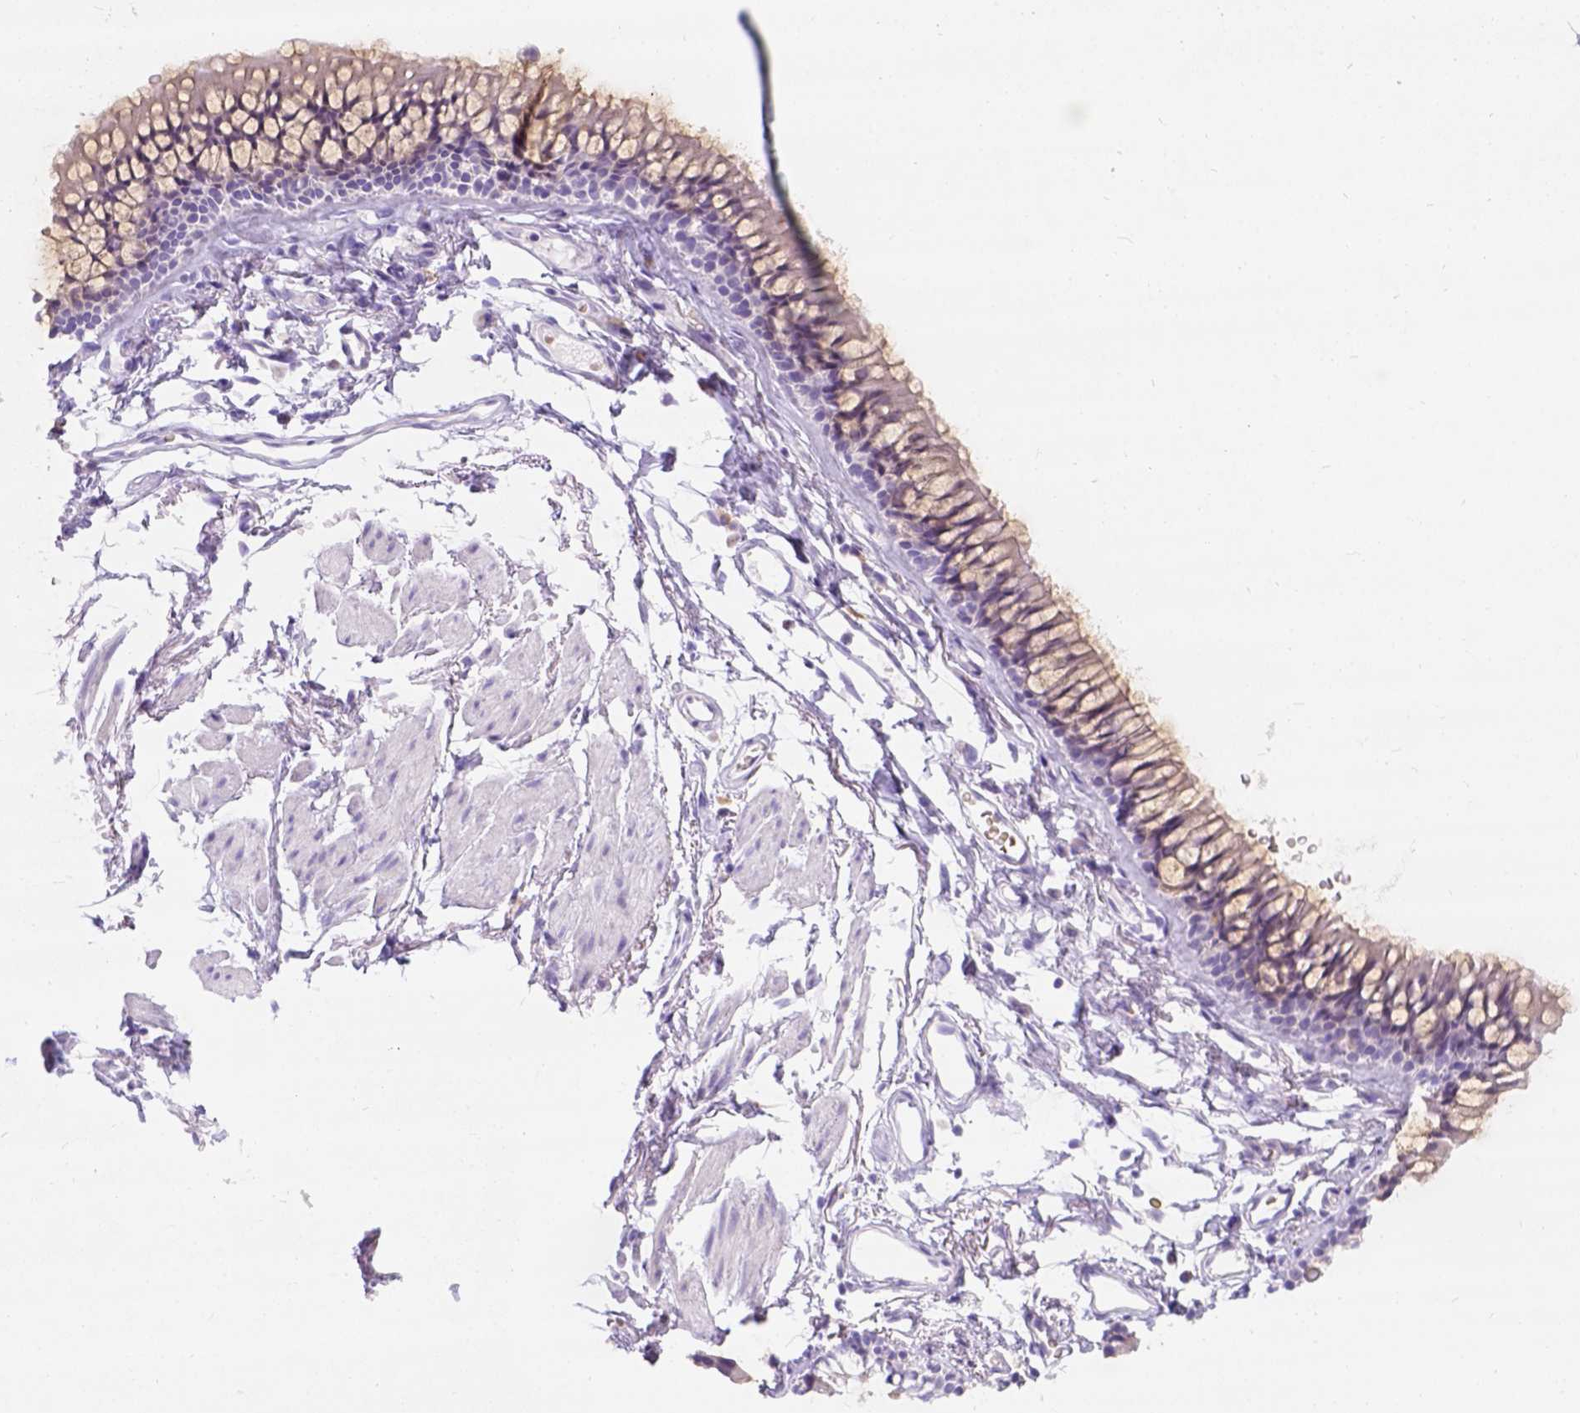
{"staining": {"intensity": "negative", "quantity": "none", "location": "none"}, "tissue": "soft tissue", "cell_type": "Fibroblasts", "image_type": "normal", "snomed": [{"axis": "morphology", "description": "Normal tissue, NOS"}, {"axis": "topography", "description": "Cartilage tissue"}, {"axis": "topography", "description": "Bronchus"}], "caption": "A photomicrograph of soft tissue stained for a protein shows no brown staining in fibroblasts. (DAB (3,3'-diaminobenzidine) immunohistochemistry (IHC) visualized using brightfield microscopy, high magnification).", "gene": "PHF7", "patient": {"sex": "female", "age": 79}}